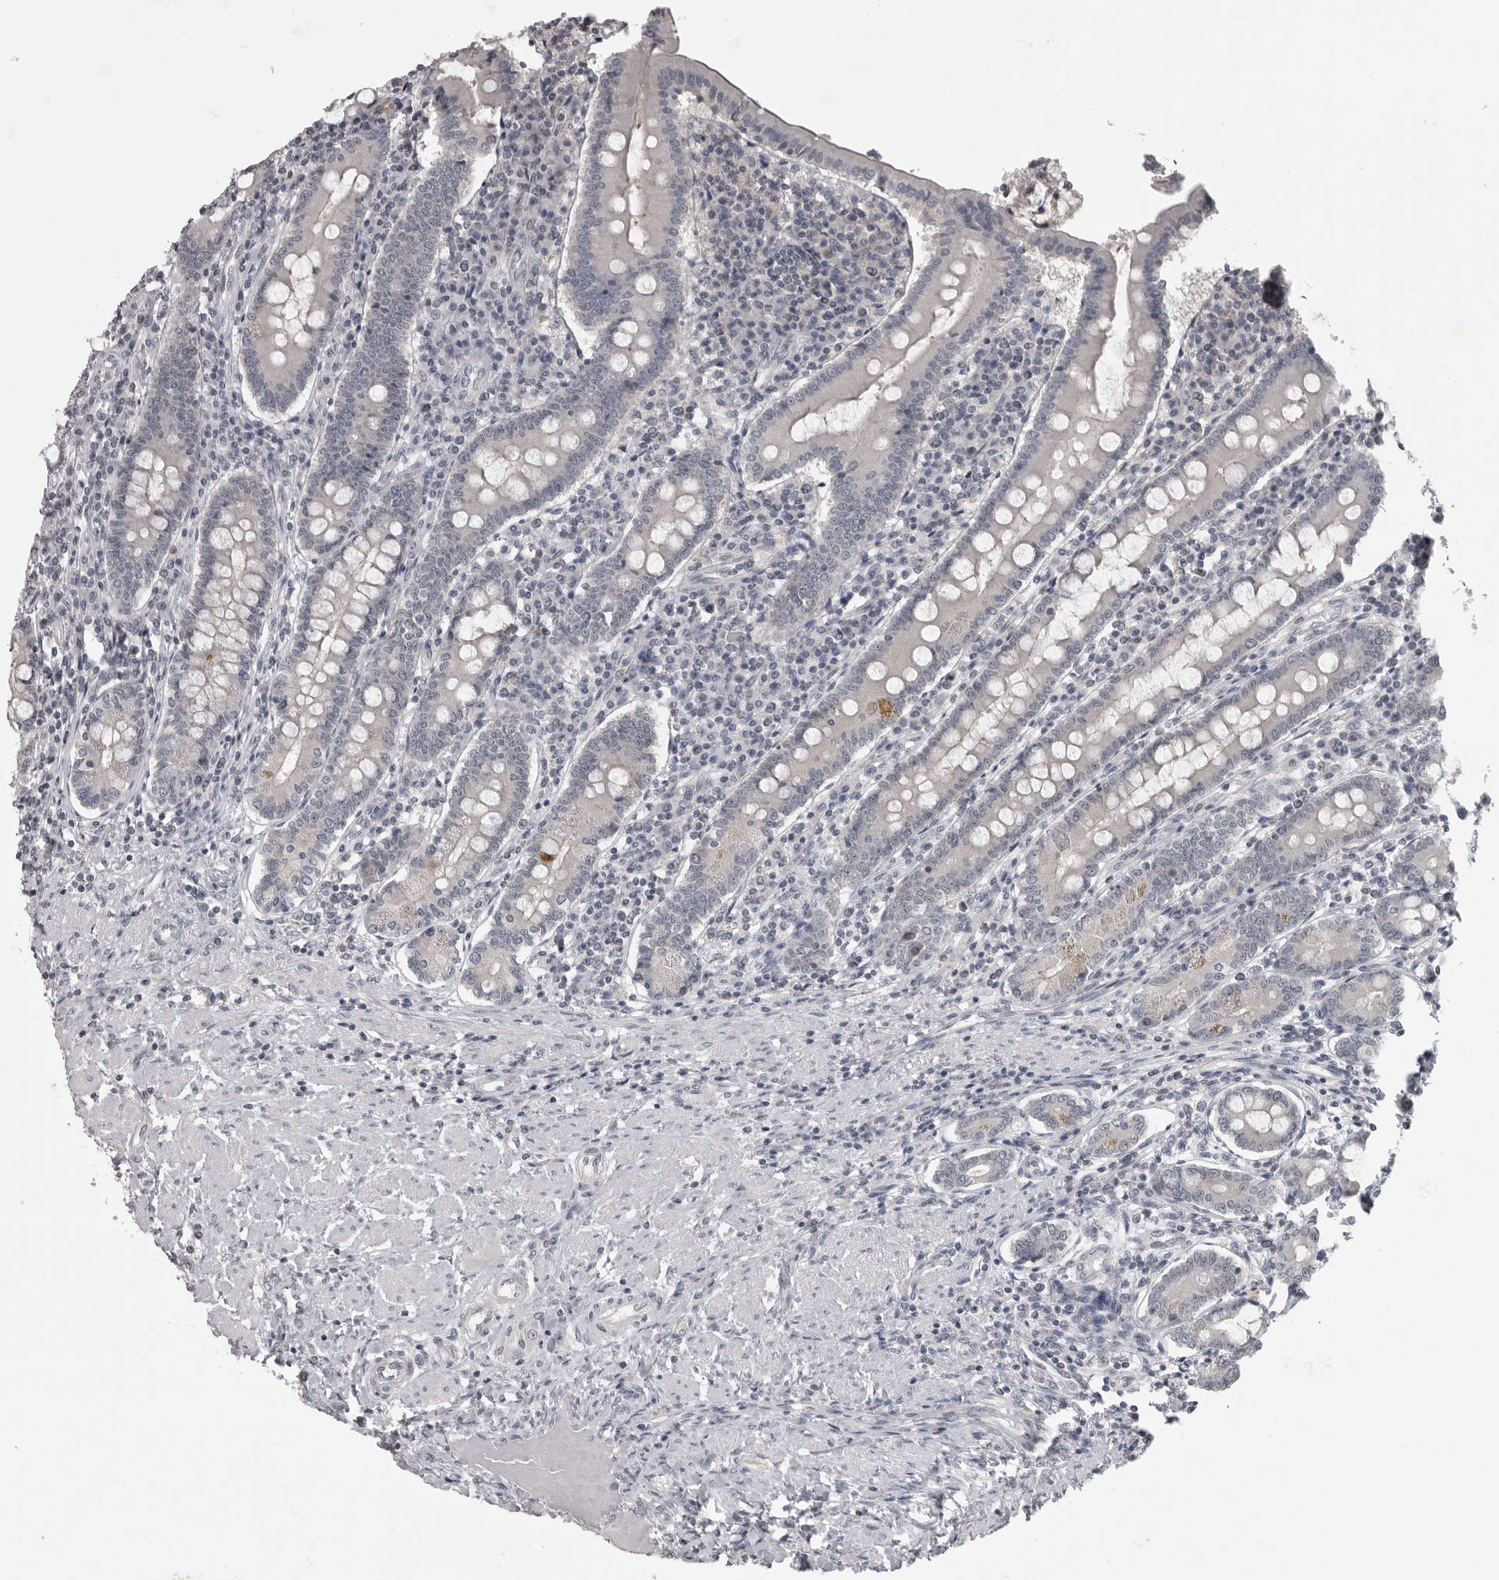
{"staining": {"intensity": "moderate", "quantity": "<25%", "location": "cytoplasmic/membranous,nuclear"}, "tissue": "duodenum", "cell_type": "Glandular cells", "image_type": "normal", "snomed": [{"axis": "morphology", "description": "Normal tissue, NOS"}, {"axis": "morphology", "description": "Adenocarcinoma, NOS"}, {"axis": "topography", "description": "Pancreas"}, {"axis": "topography", "description": "Duodenum"}], "caption": "Protein staining shows moderate cytoplasmic/membranous,nuclear positivity in about <25% of glandular cells in benign duodenum. Nuclei are stained in blue.", "gene": "MRTO4", "patient": {"sex": "male", "age": 50}}